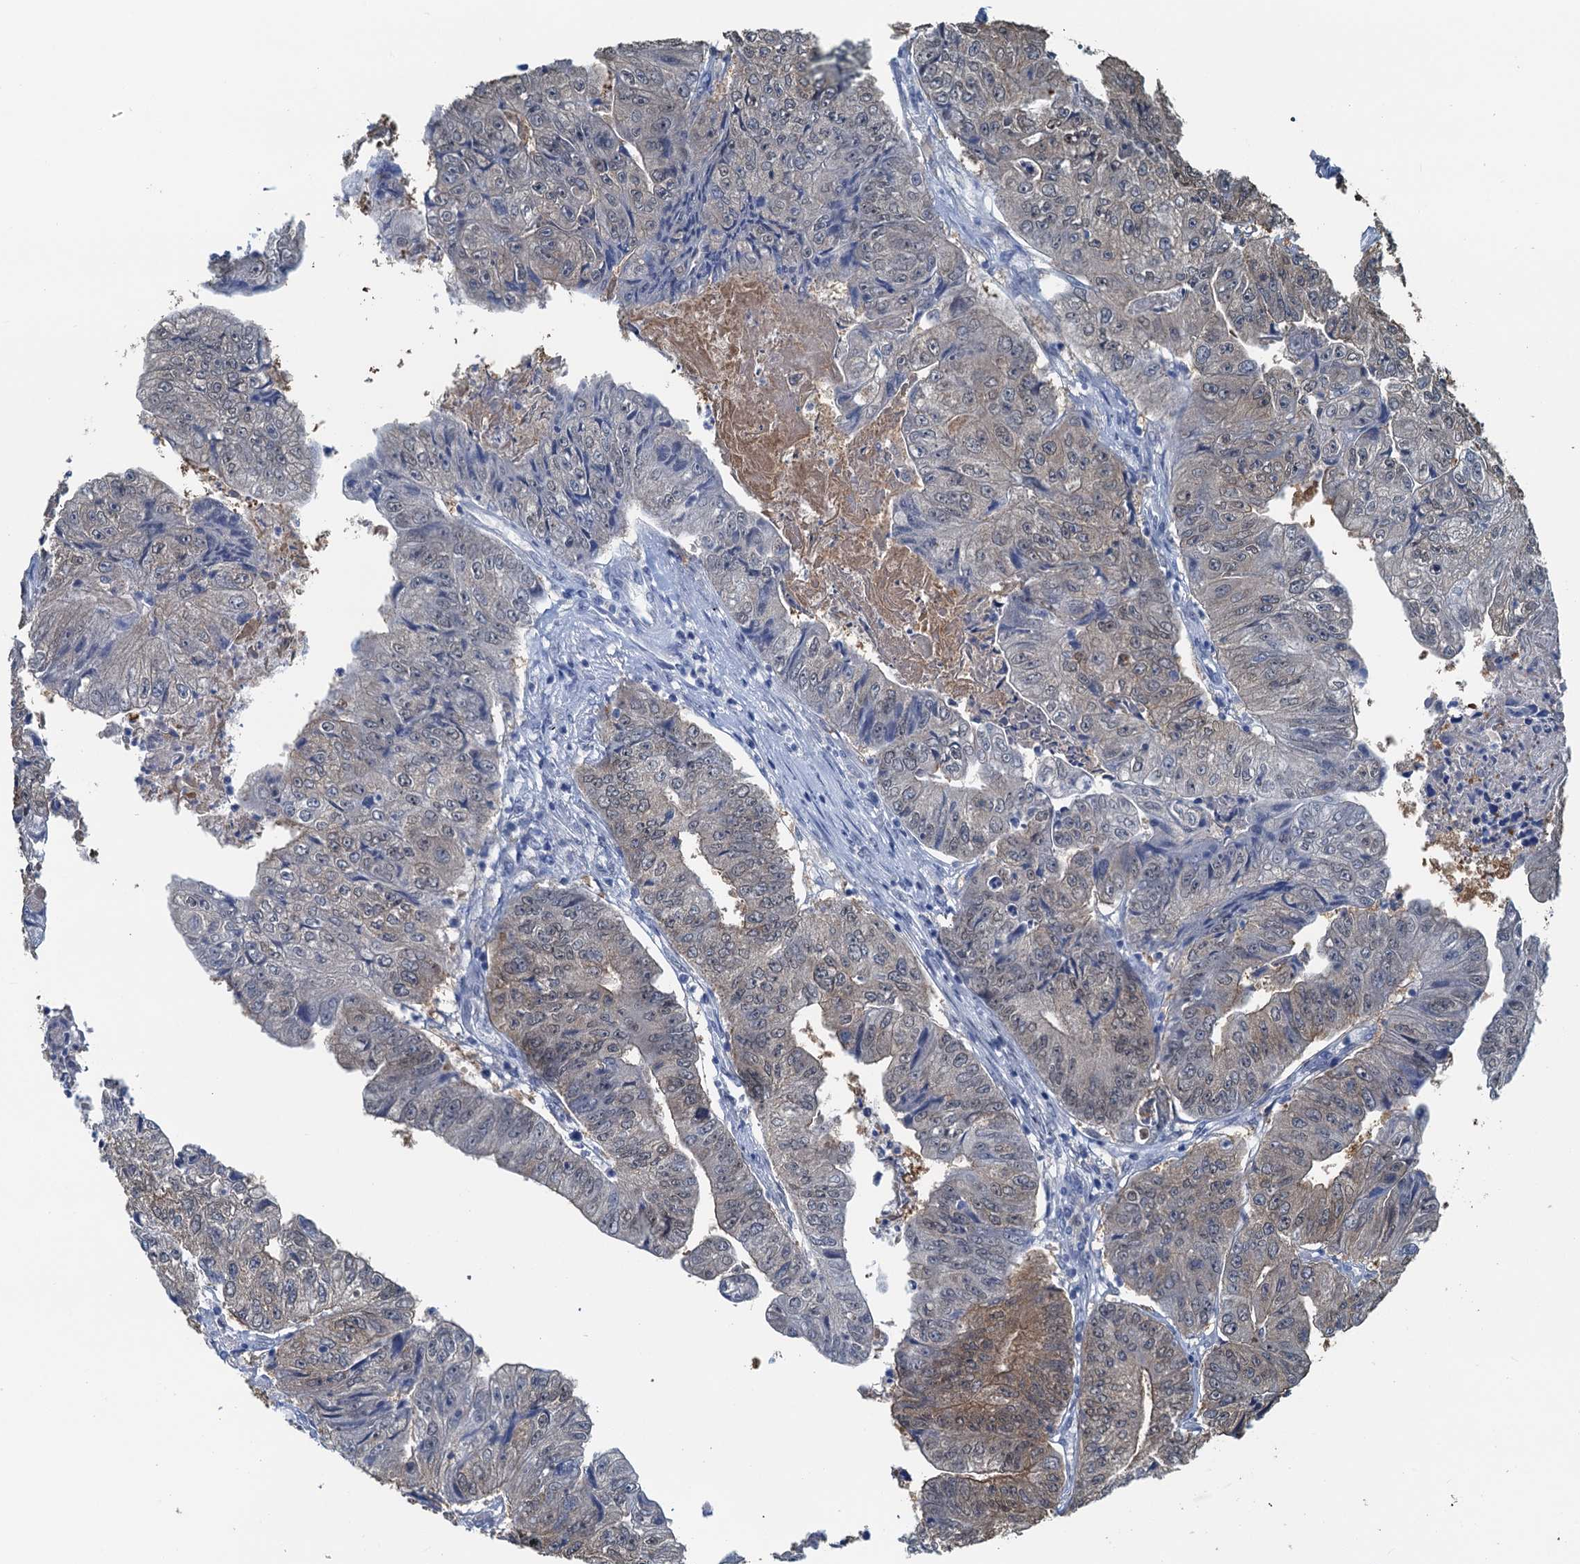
{"staining": {"intensity": "weak", "quantity": "25%-75%", "location": "cytoplasmic/membranous,nuclear"}, "tissue": "colorectal cancer", "cell_type": "Tumor cells", "image_type": "cancer", "snomed": [{"axis": "morphology", "description": "Adenocarcinoma, NOS"}, {"axis": "topography", "description": "Colon"}], "caption": "Colorectal adenocarcinoma was stained to show a protein in brown. There is low levels of weak cytoplasmic/membranous and nuclear staining in approximately 25%-75% of tumor cells.", "gene": "AHCY", "patient": {"sex": "female", "age": 67}}